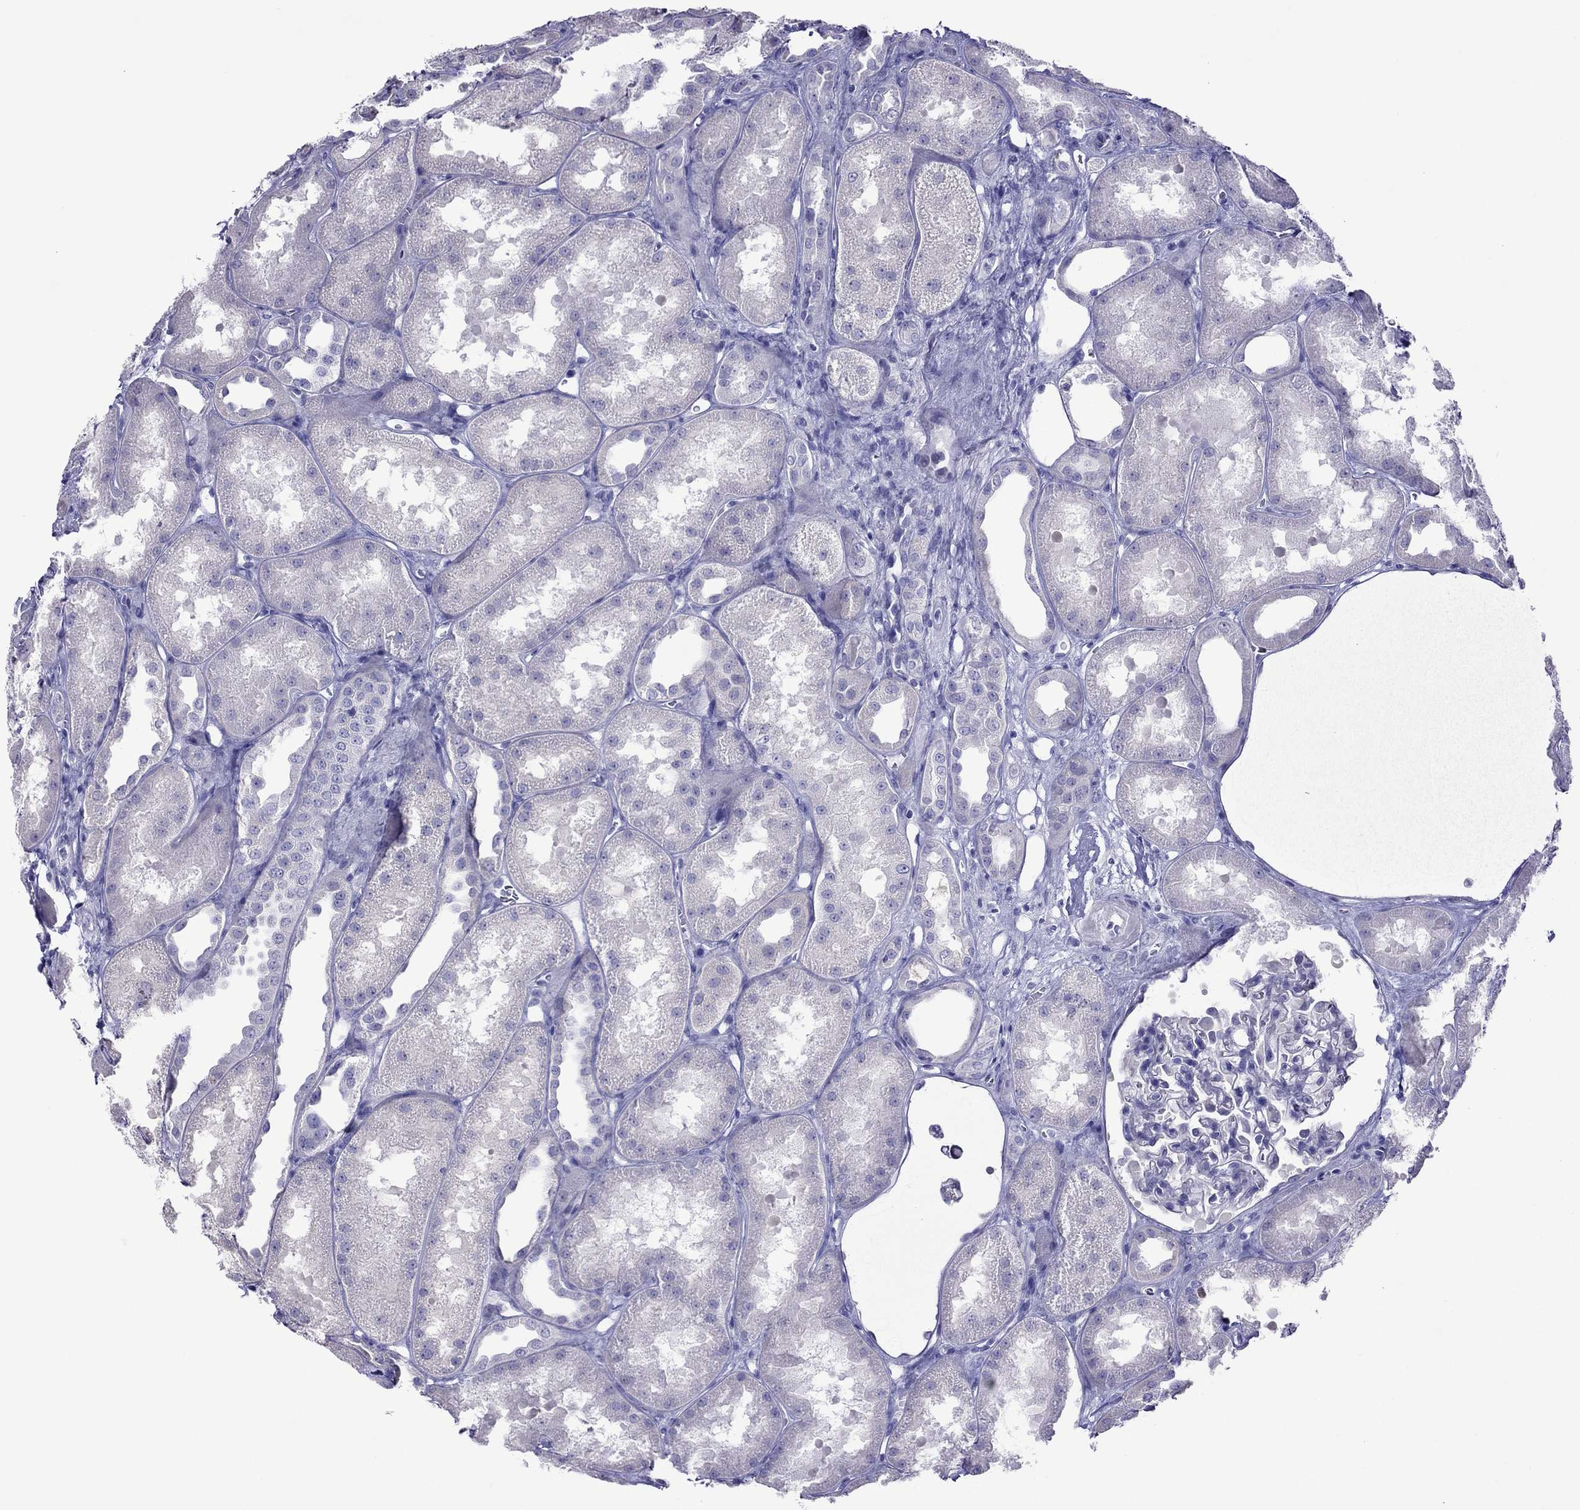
{"staining": {"intensity": "negative", "quantity": "none", "location": "none"}, "tissue": "kidney", "cell_type": "Cells in glomeruli", "image_type": "normal", "snomed": [{"axis": "morphology", "description": "Normal tissue, NOS"}, {"axis": "topography", "description": "Kidney"}], "caption": "IHC histopathology image of benign kidney stained for a protein (brown), which demonstrates no positivity in cells in glomeruli. The staining is performed using DAB brown chromogen with nuclei counter-stained in using hematoxylin.", "gene": "PCDHA6", "patient": {"sex": "male", "age": 61}}